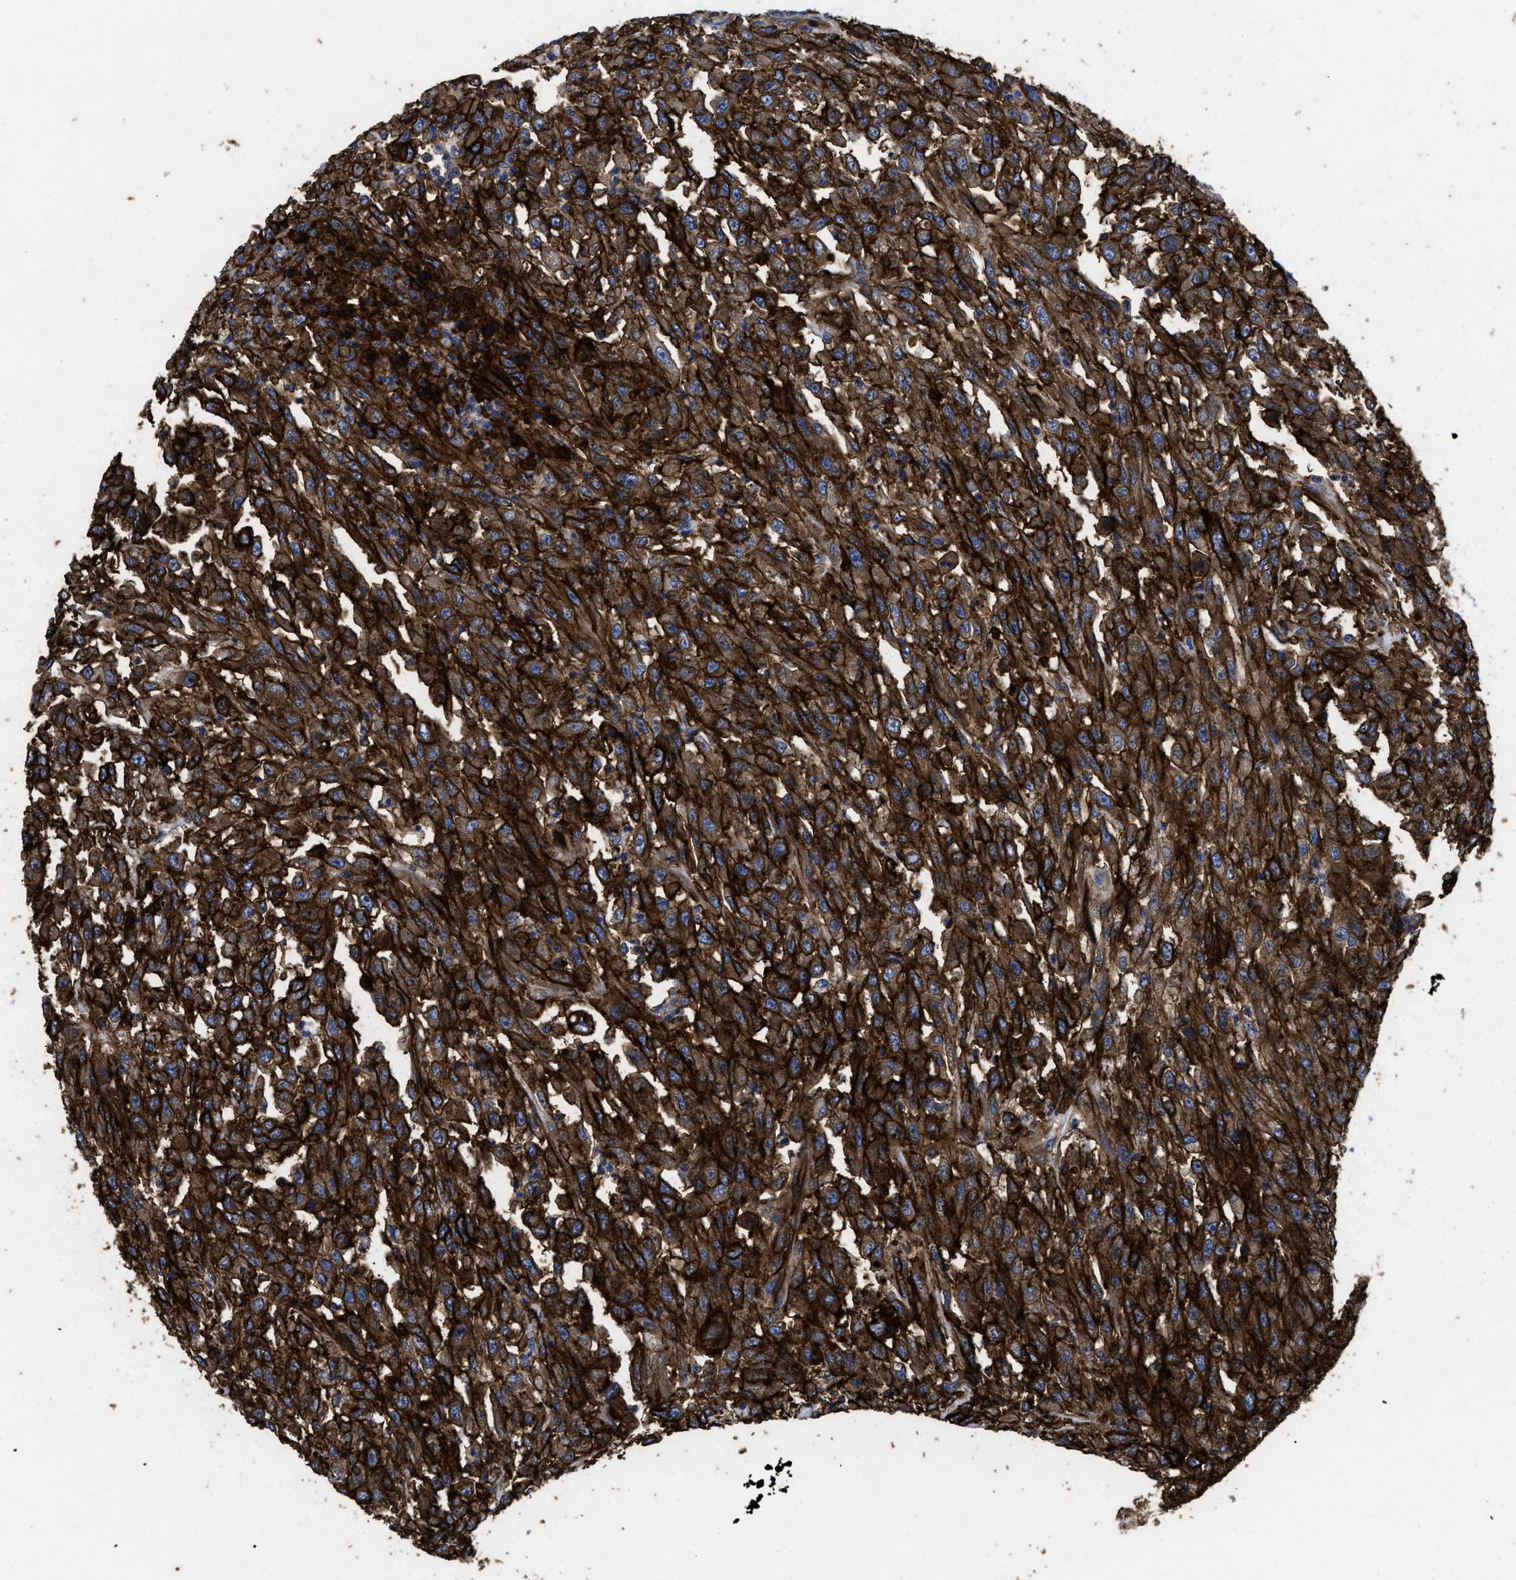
{"staining": {"intensity": "strong", "quantity": ">75%", "location": "cytoplasmic/membranous"}, "tissue": "urothelial cancer", "cell_type": "Tumor cells", "image_type": "cancer", "snomed": [{"axis": "morphology", "description": "Urothelial carcinoma, High grade"}, {"axis": "topography", "description": "Urinary bladder"}], "caption": "Immunohistochemical staining of human urothelial carcinoma (high-grade) reveals high levels of strong cytoplasmic/membranous protein staining in about >75% of tumor cells.", "gene": "NT5E", "patient": {"sex": "male", "age": 46}}